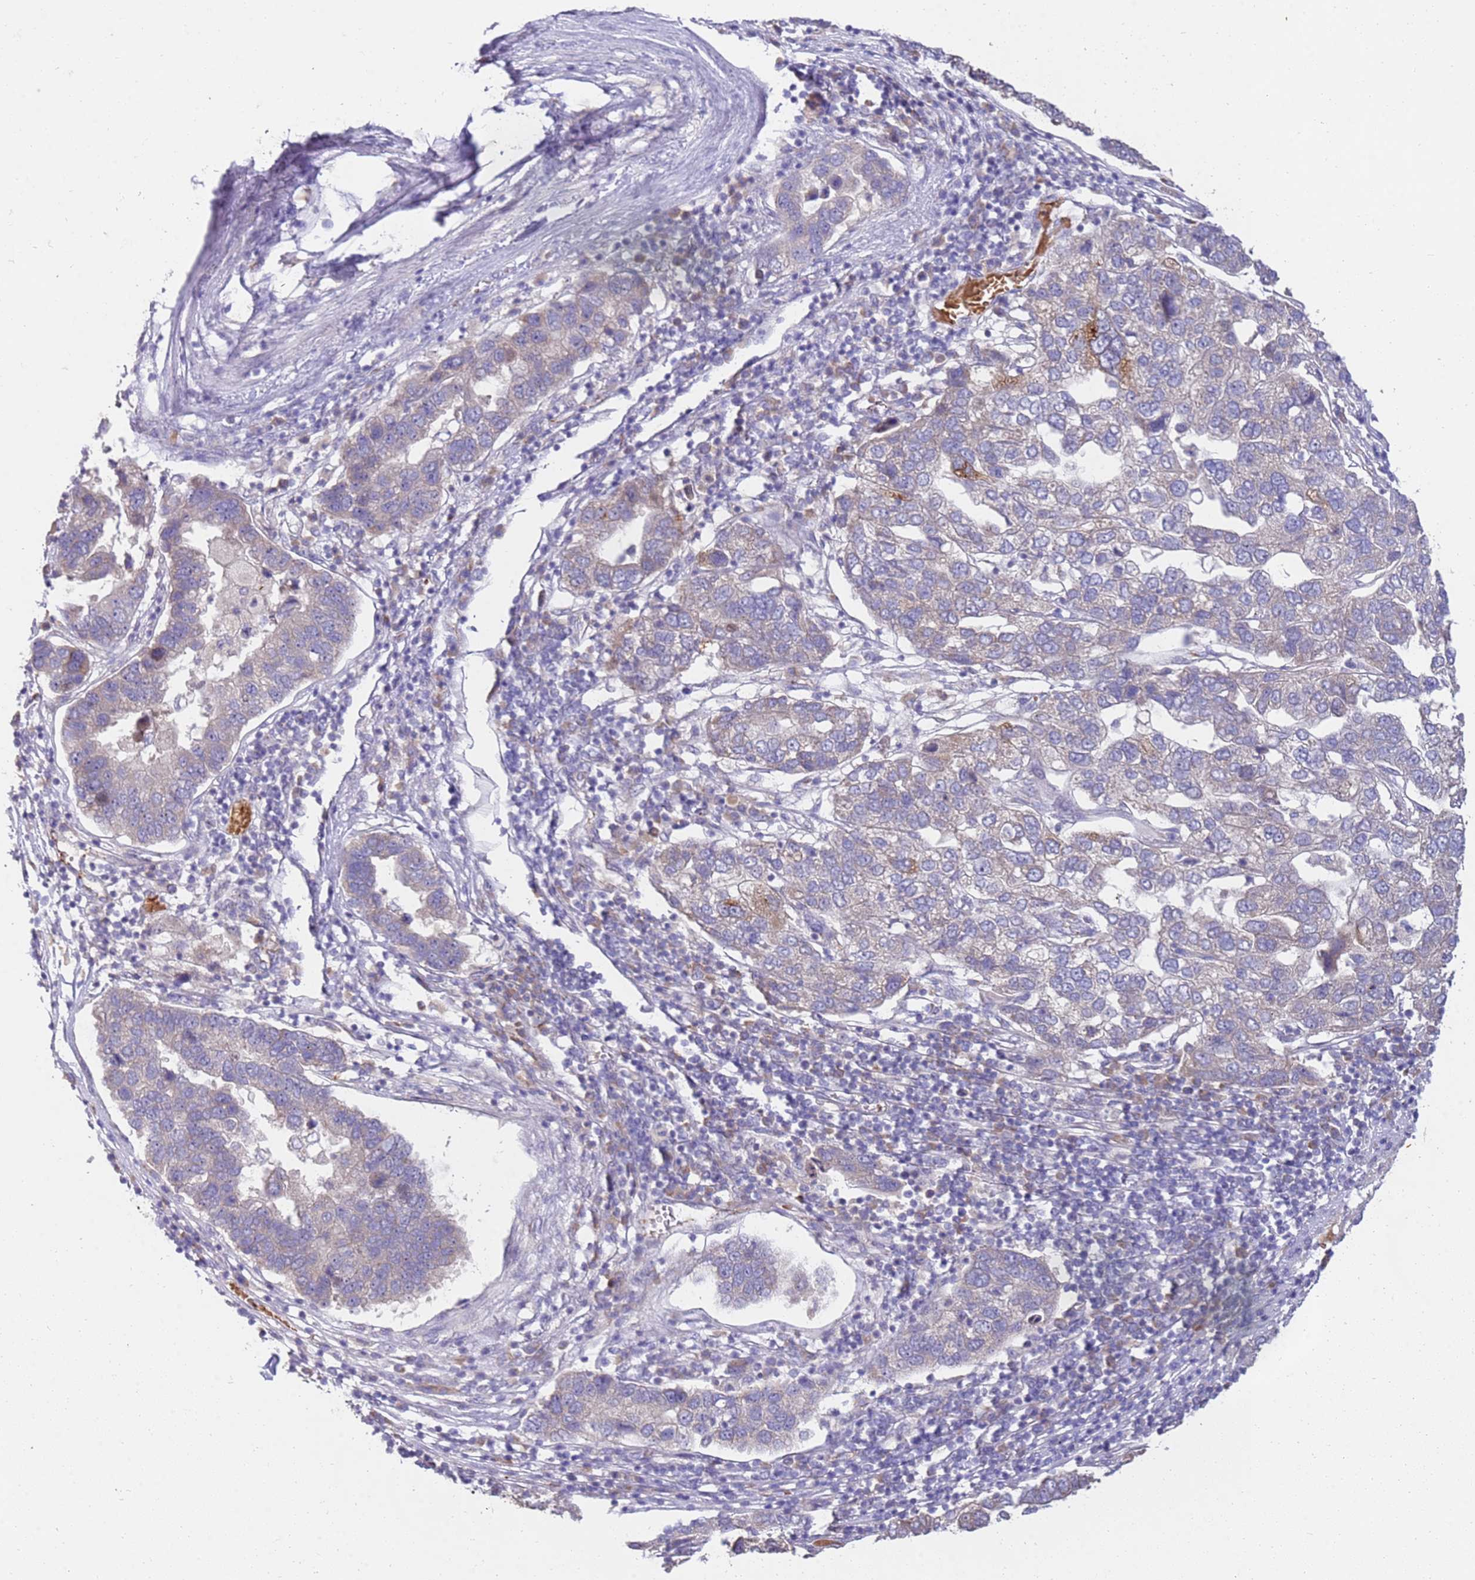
{"staining": {"intensity": "weak", "quantity": "<25%", "location": "cytoplasmic/membranous"}, "tissue": "pancreatic cancer", "cell_type": "Tumor cells", "image_type": "cancer", "snomed": [{"axis": "morphology", "description": "Adenocarcinoma, NOS"}, {"axis": "topography", "description": "Pancreas"}], "caption": "The photomicrograph displays no staining of tumor cells in pancreatic cancer (adenocarcinoma). (DAB (3,3'-diaminobenzidine) immunohistochemistry (IHC), high magnification).", "gene": "NMUR2", "patient": {"sex": "female", "age": 61}}